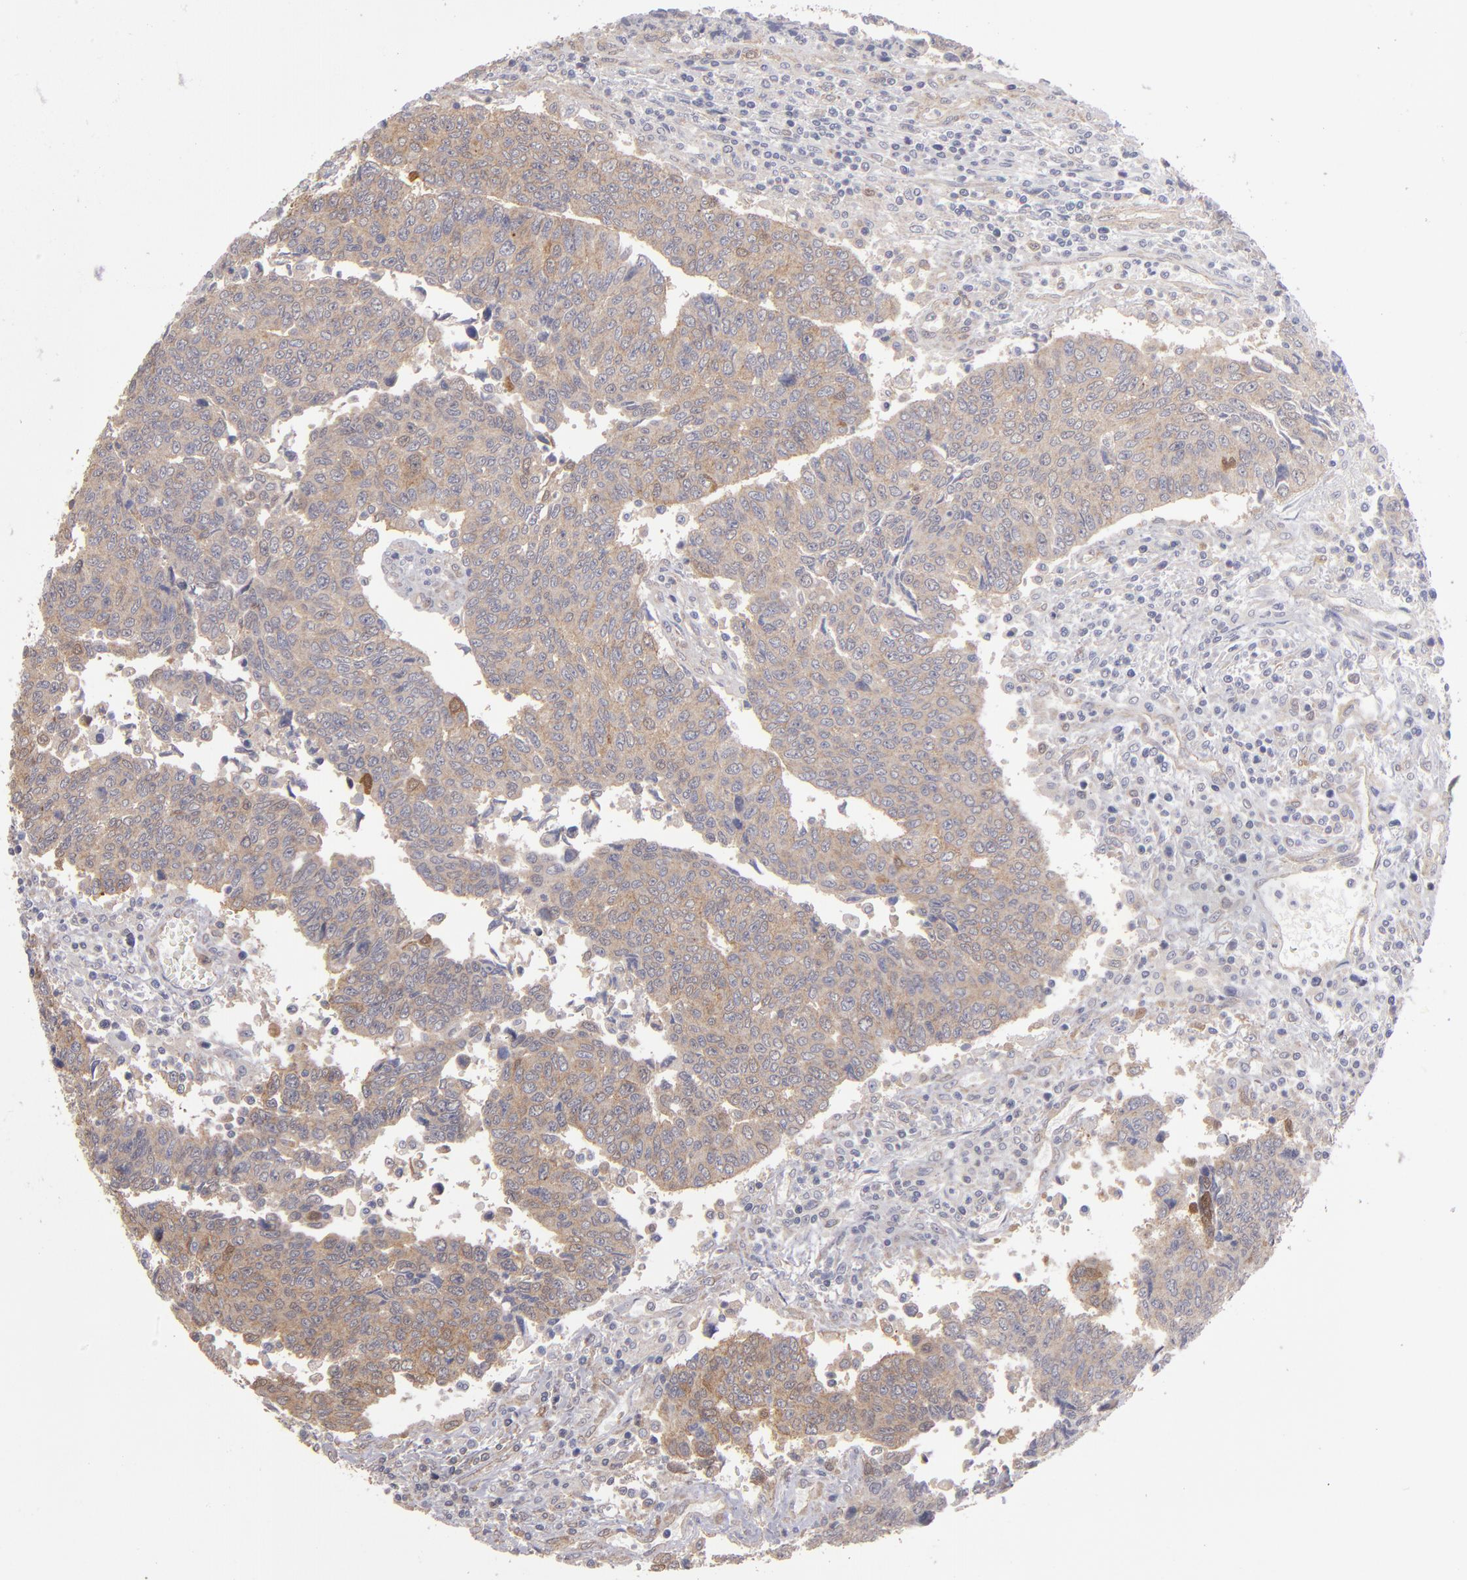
{"staining": {"intensity": "weak", "quantity": ">75%", "location": "cytoplasmic/membranous"}, "tissue": "urothelial cancer", "cell_type": "Tumor cells", "image_type": "cancer", "snomed": [{"axis": "morphology", "description": "Urothelial carcinoma, High grade"}, {"axis": "topography", "description": "Urinary bladder"}], "caption": "A histopathology image of high-grade urothelial carcinoma stained for a protein demonstrates weak cytoplasmic/membranous brown staining in tumor cells.", "gene": "NDRG2", "patient": {"sex": "male", "age": 86}}